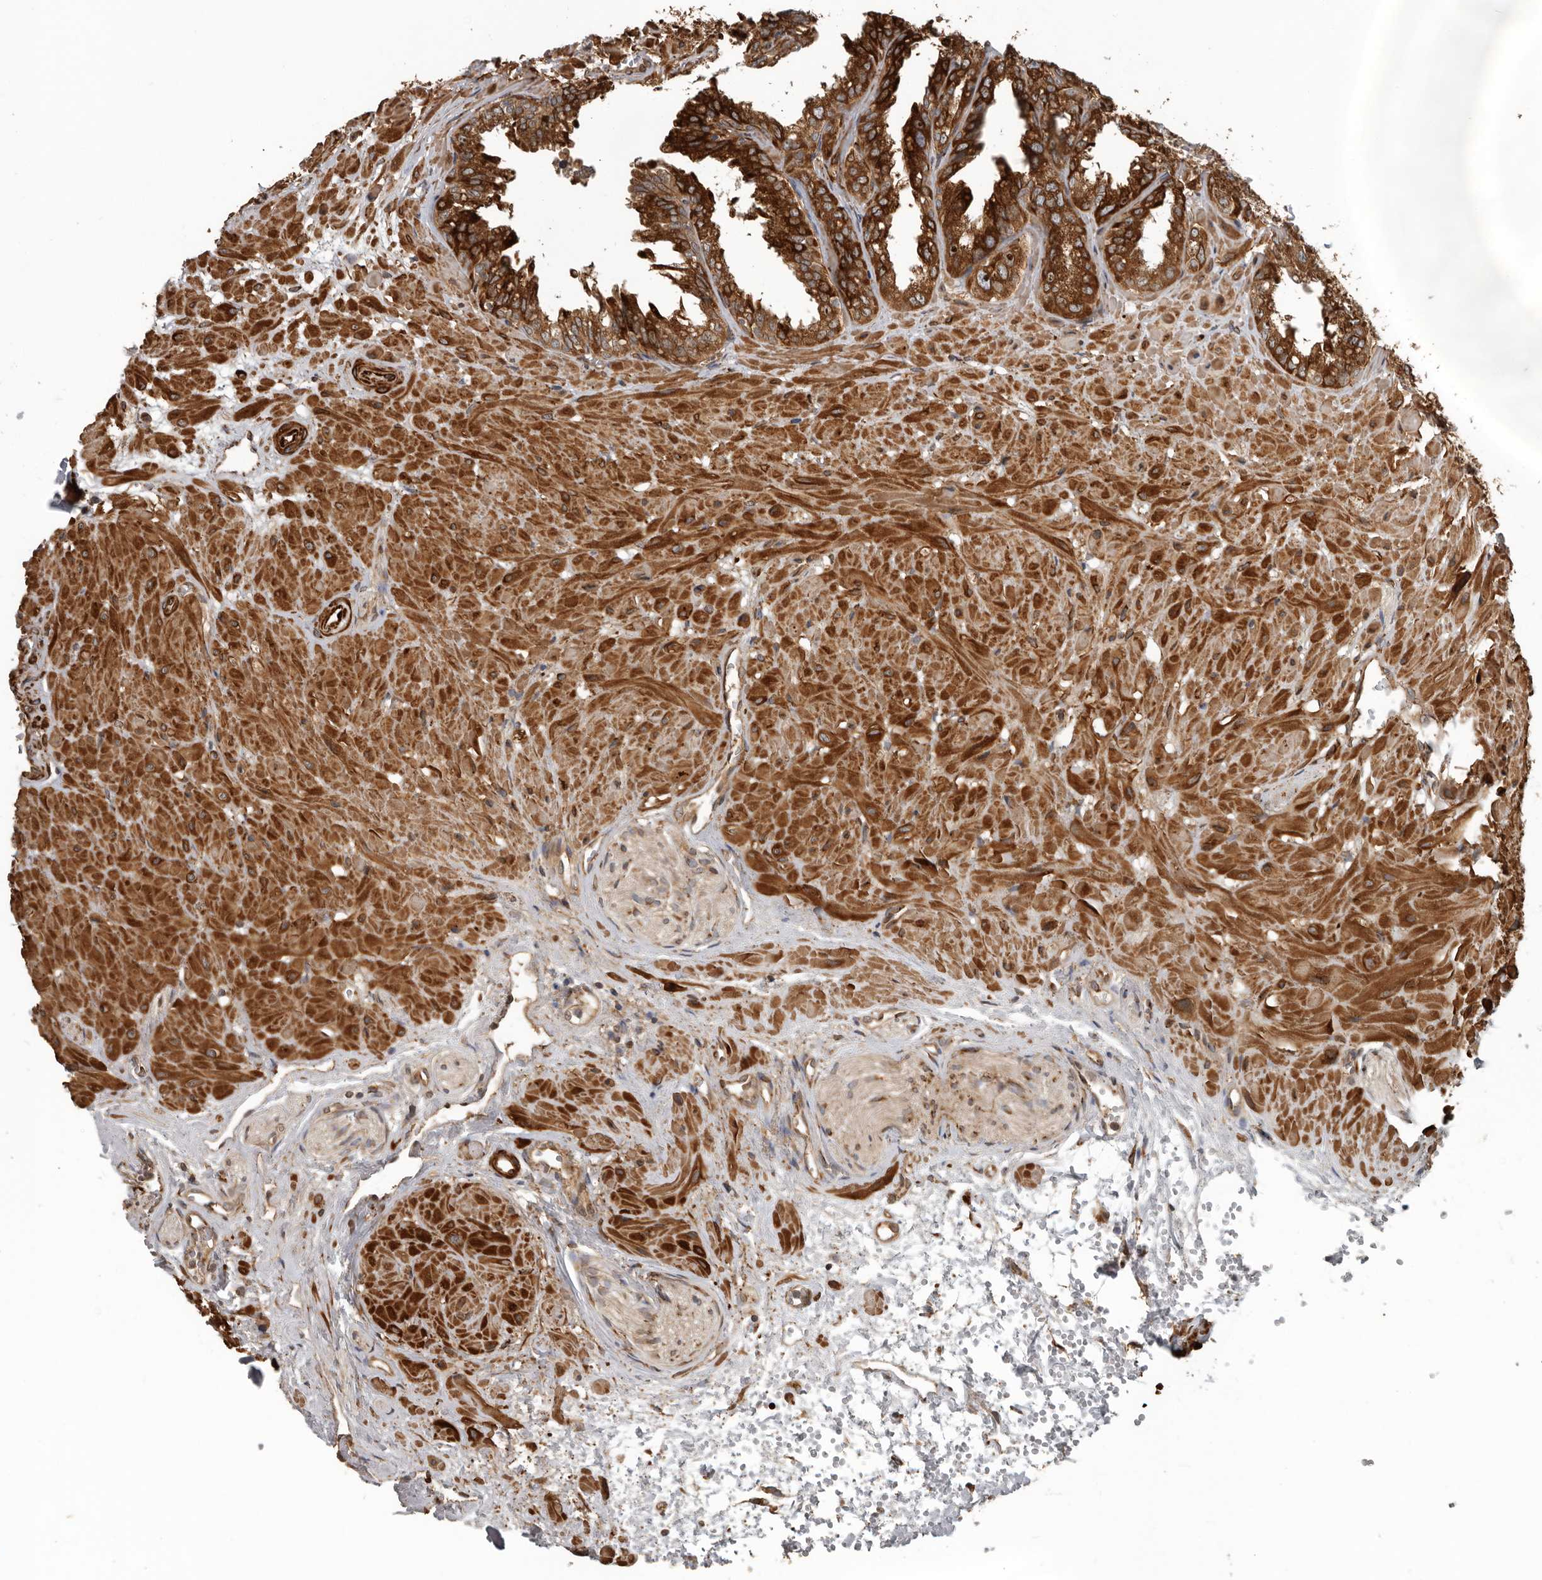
{"staining": {"intensity": "strong", "quantity": ">75%", "location": "cytoplasmic/membranous"}, "tissue": "seminal vesicle", "cell_type": "Glandular cells", "image_type": "normal", "snomed": [{"axis": "morphology", "description": "Normal tissue, NOS"}, {"axis": "topography", "description": "Prostate"}, {"axis": "topography", "description": "Seminal veicle"}], "caption": "Seminal vesicle stained with IHC reveals strong cytoplasmic/membranous expression in approximately >75% of glandular cells.", "gene": "CEP350", "patient": {"sex": "male", "age": 51}}